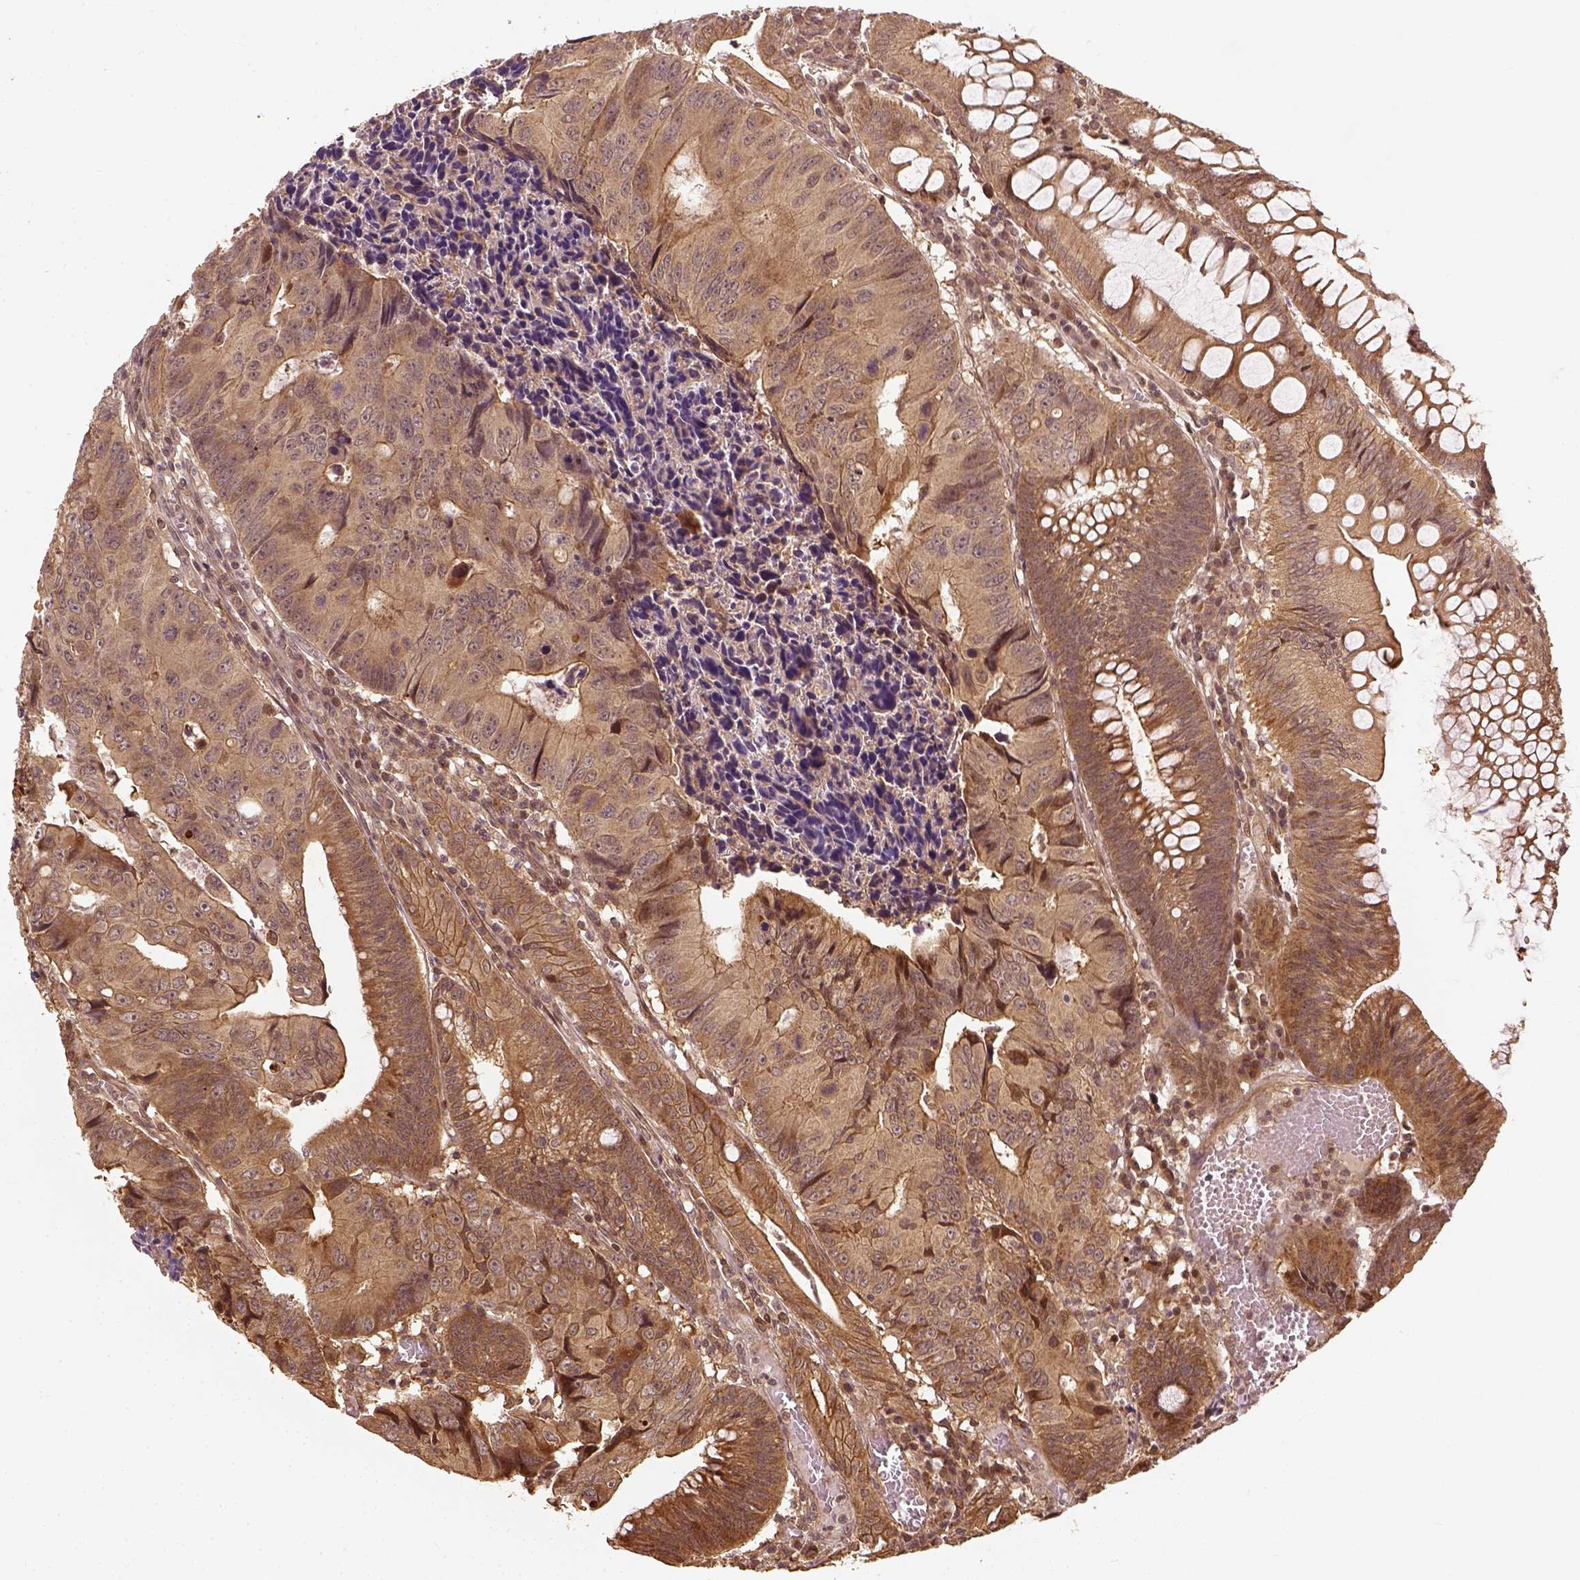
{"staining": {"intensity": "moderate", "quantity": ">75%", "location": "cytoplasmic/membranous"}, "tissue": "colorectal cancer", "cell_type": "Tumor cells", "image_type": "cancer", "snomed": [{"axis": "morphology", "description": "Adenocarcinoma, NOS"}, {"axis": "topography", "description": "Colon"}], "caption": "Immunohistochemical staining of human colorectal cancer exhibits medium levels of moderate cytoplasmic/membranous positivity in about >75% of tumor cells.", "gene": "VEGFA", "patient": {"sex": "female", "age": 87}}